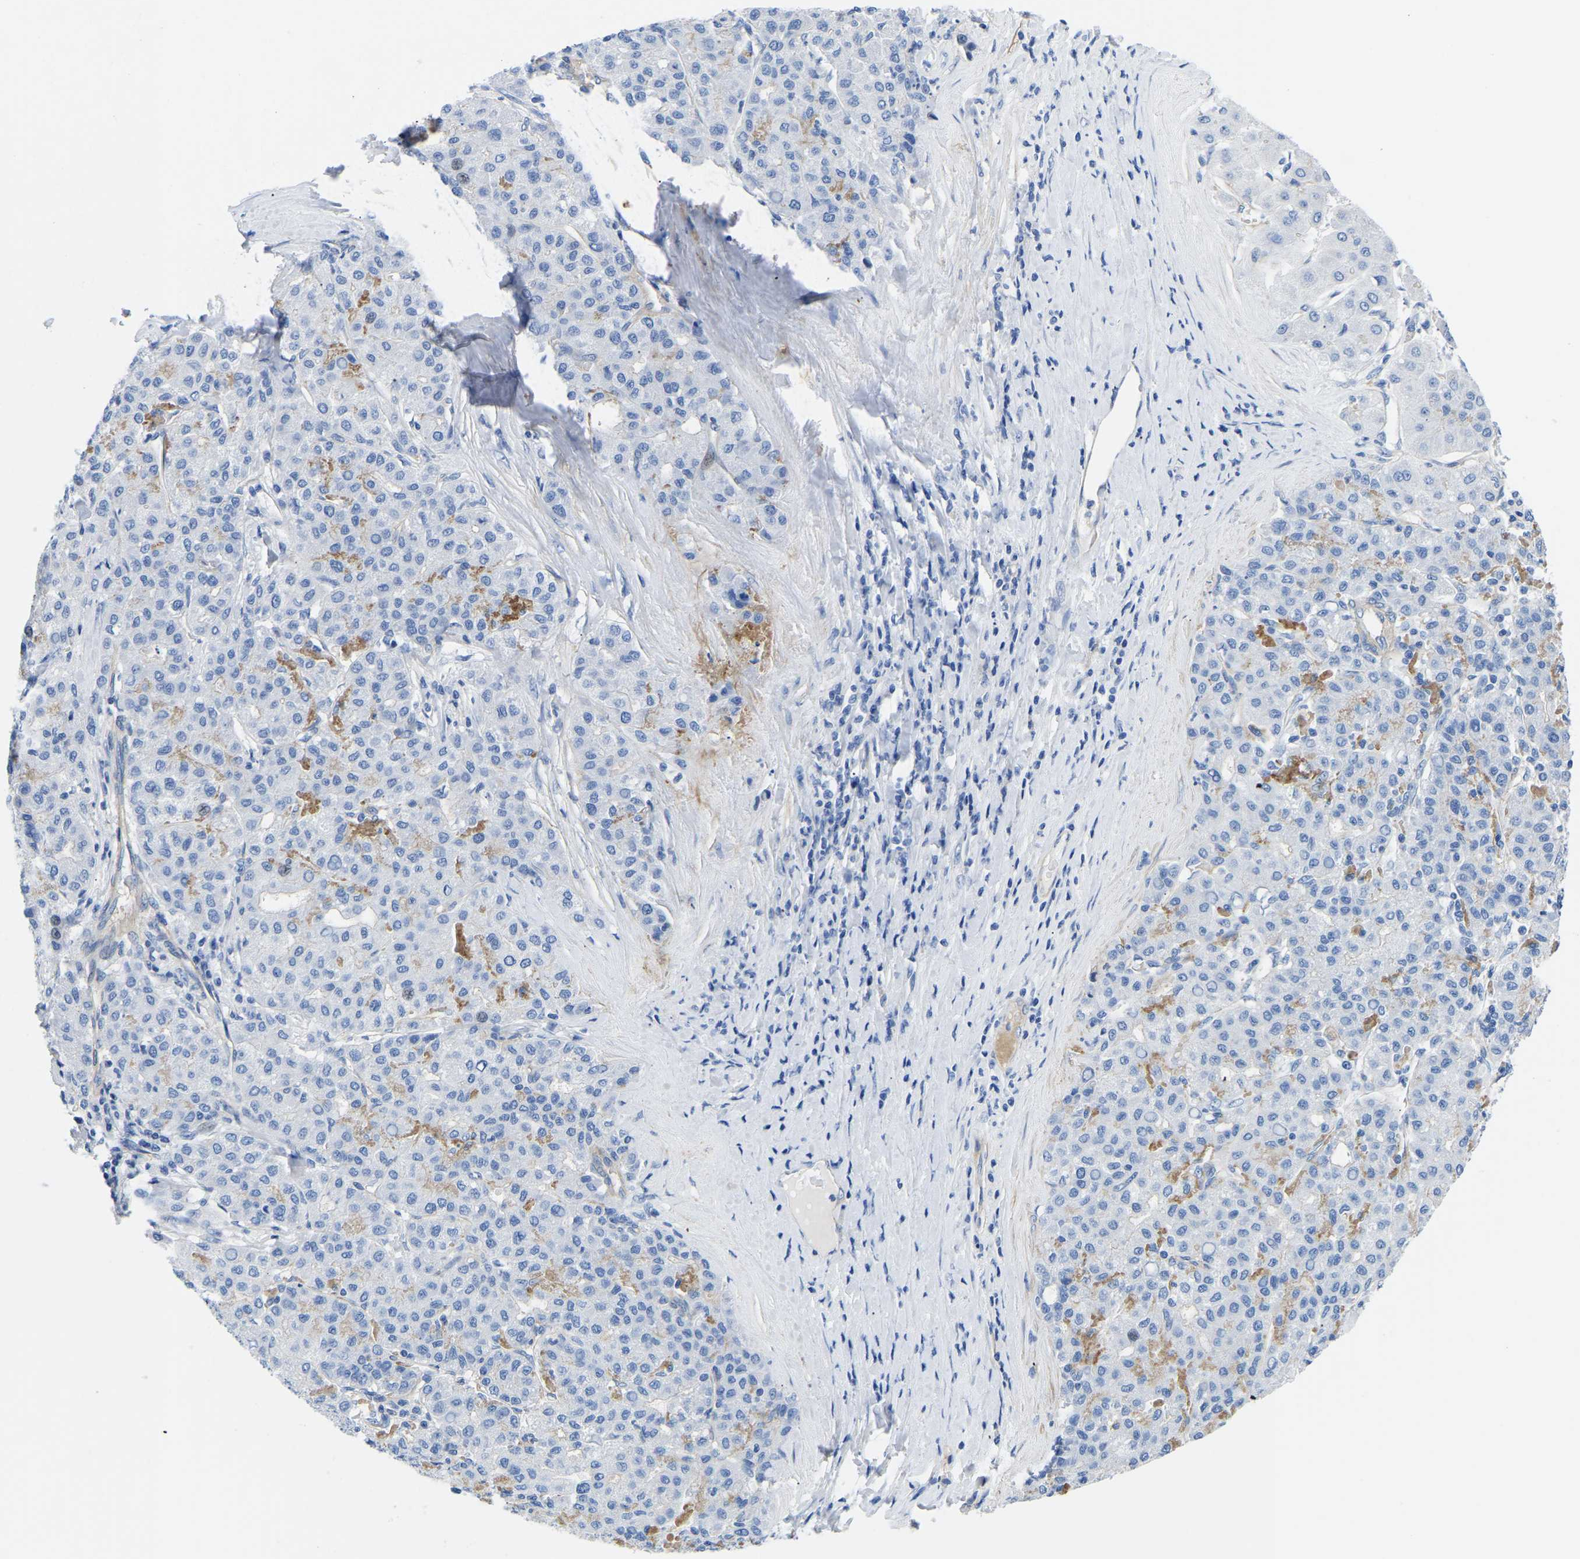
{"staining": {"intensity": "negative", "quantity": "none", "location": "none"}, "tissue": "liver cancer", "cell_type": "Tumor cells", "image_type": "cancer", "snomed": [{"axis": "morphology", "description": "Carcinoma, Hepatocellular, NOS"}, {"axis": "topography", "description": "Liver"}], "caption": "High power microscopy photomicrograph of an immunohistochemistry micrograph of liver hepatocellular carcinoma, revealing no significant expression in tumor cells. Nuclei are stained in blue.", "gene": "UPK3A", "patient": {"sex": "male", "age": 65}}